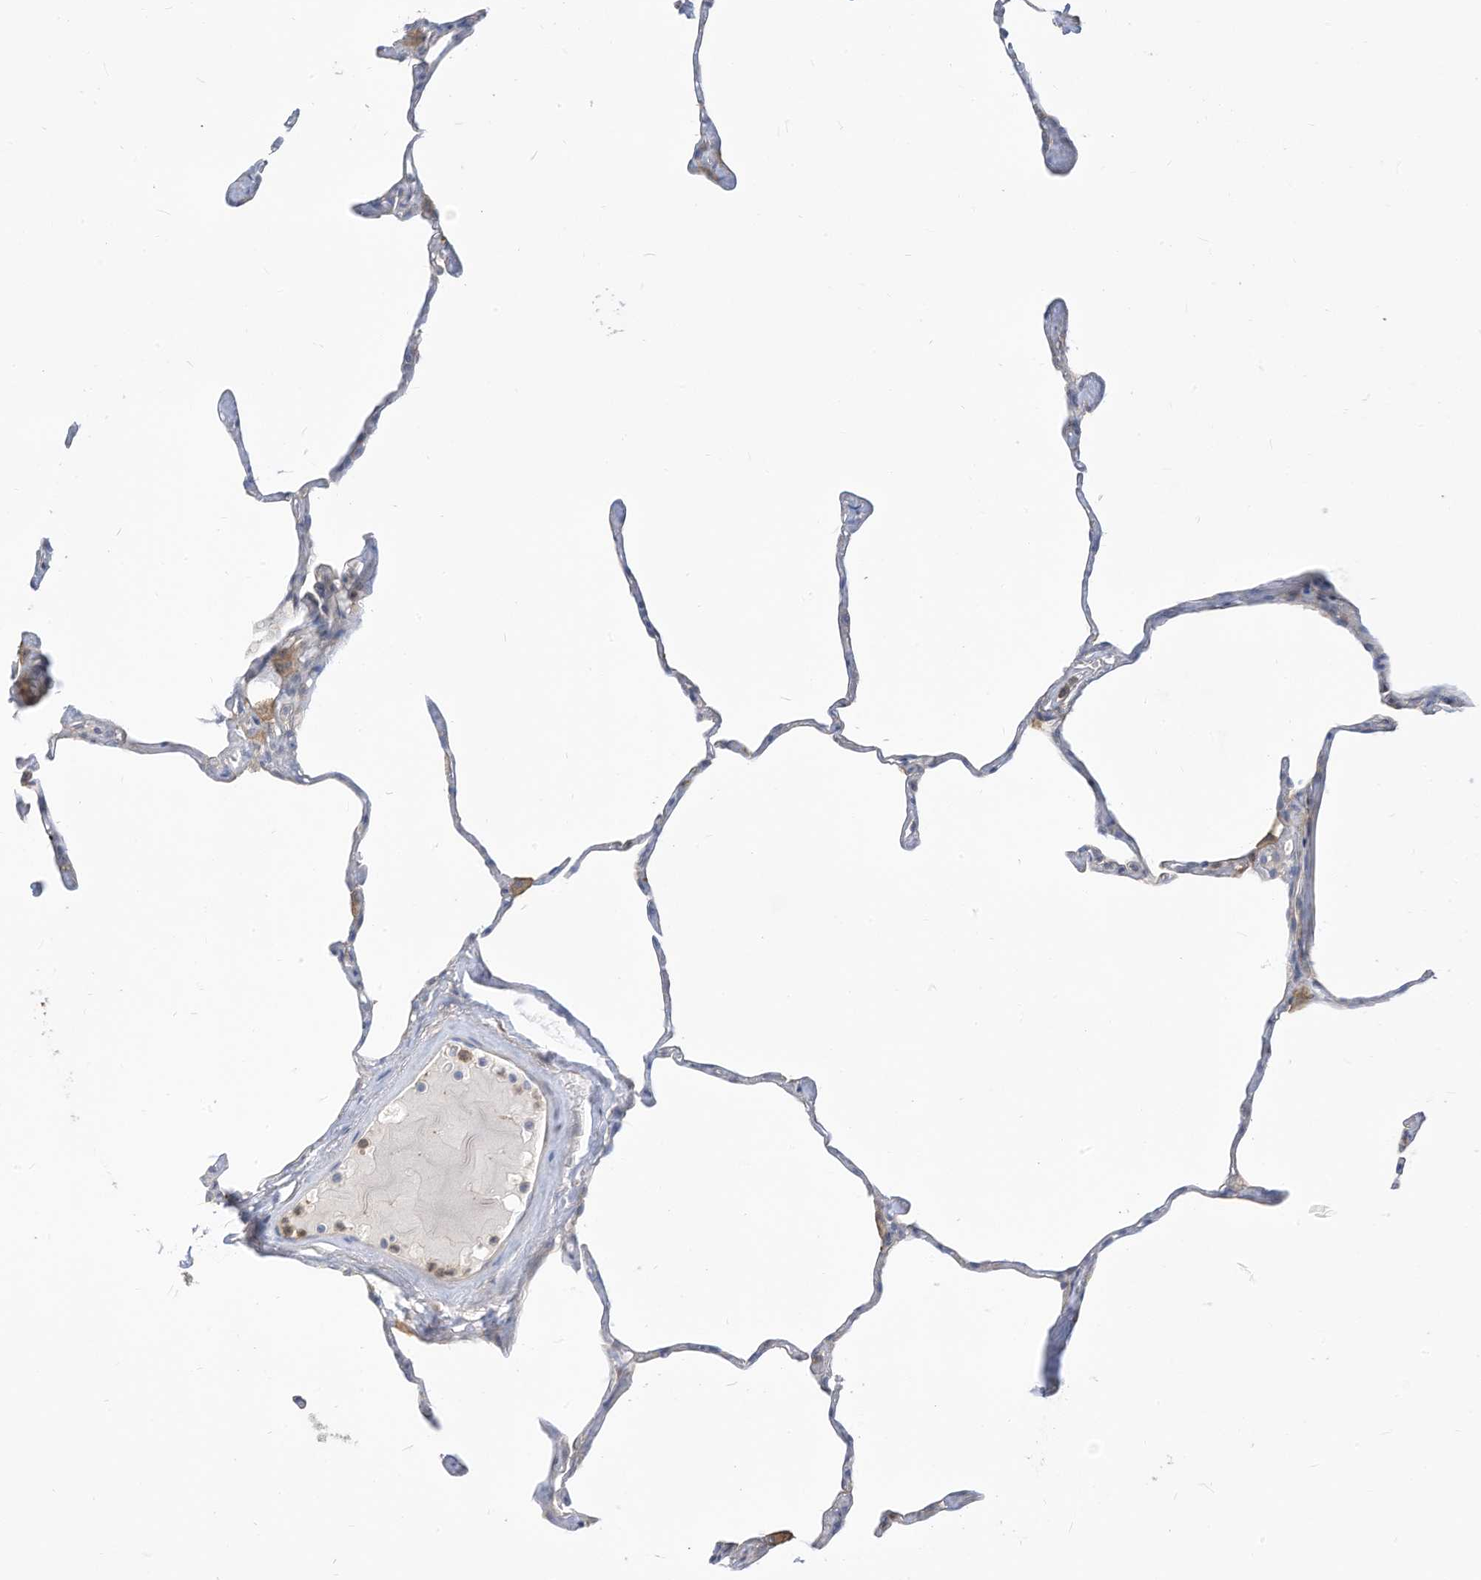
{"staining": {"intensity": "negative", "quantity": "none", "location": "none"}, "tissue": "lung", "cell_type": "Alveolar cells", "image_type": "normal", "snomed": [{"axis": "morphology", "description": "Normal tissue, NOS"}, {"axis": "topography", "description": "Lung"}], "caption": "This is an IHC image of normal human lung. There is no staining in alveolar cells.", "gene": "ATP13A1", "patient": {"sex": "male", "age": 65}}